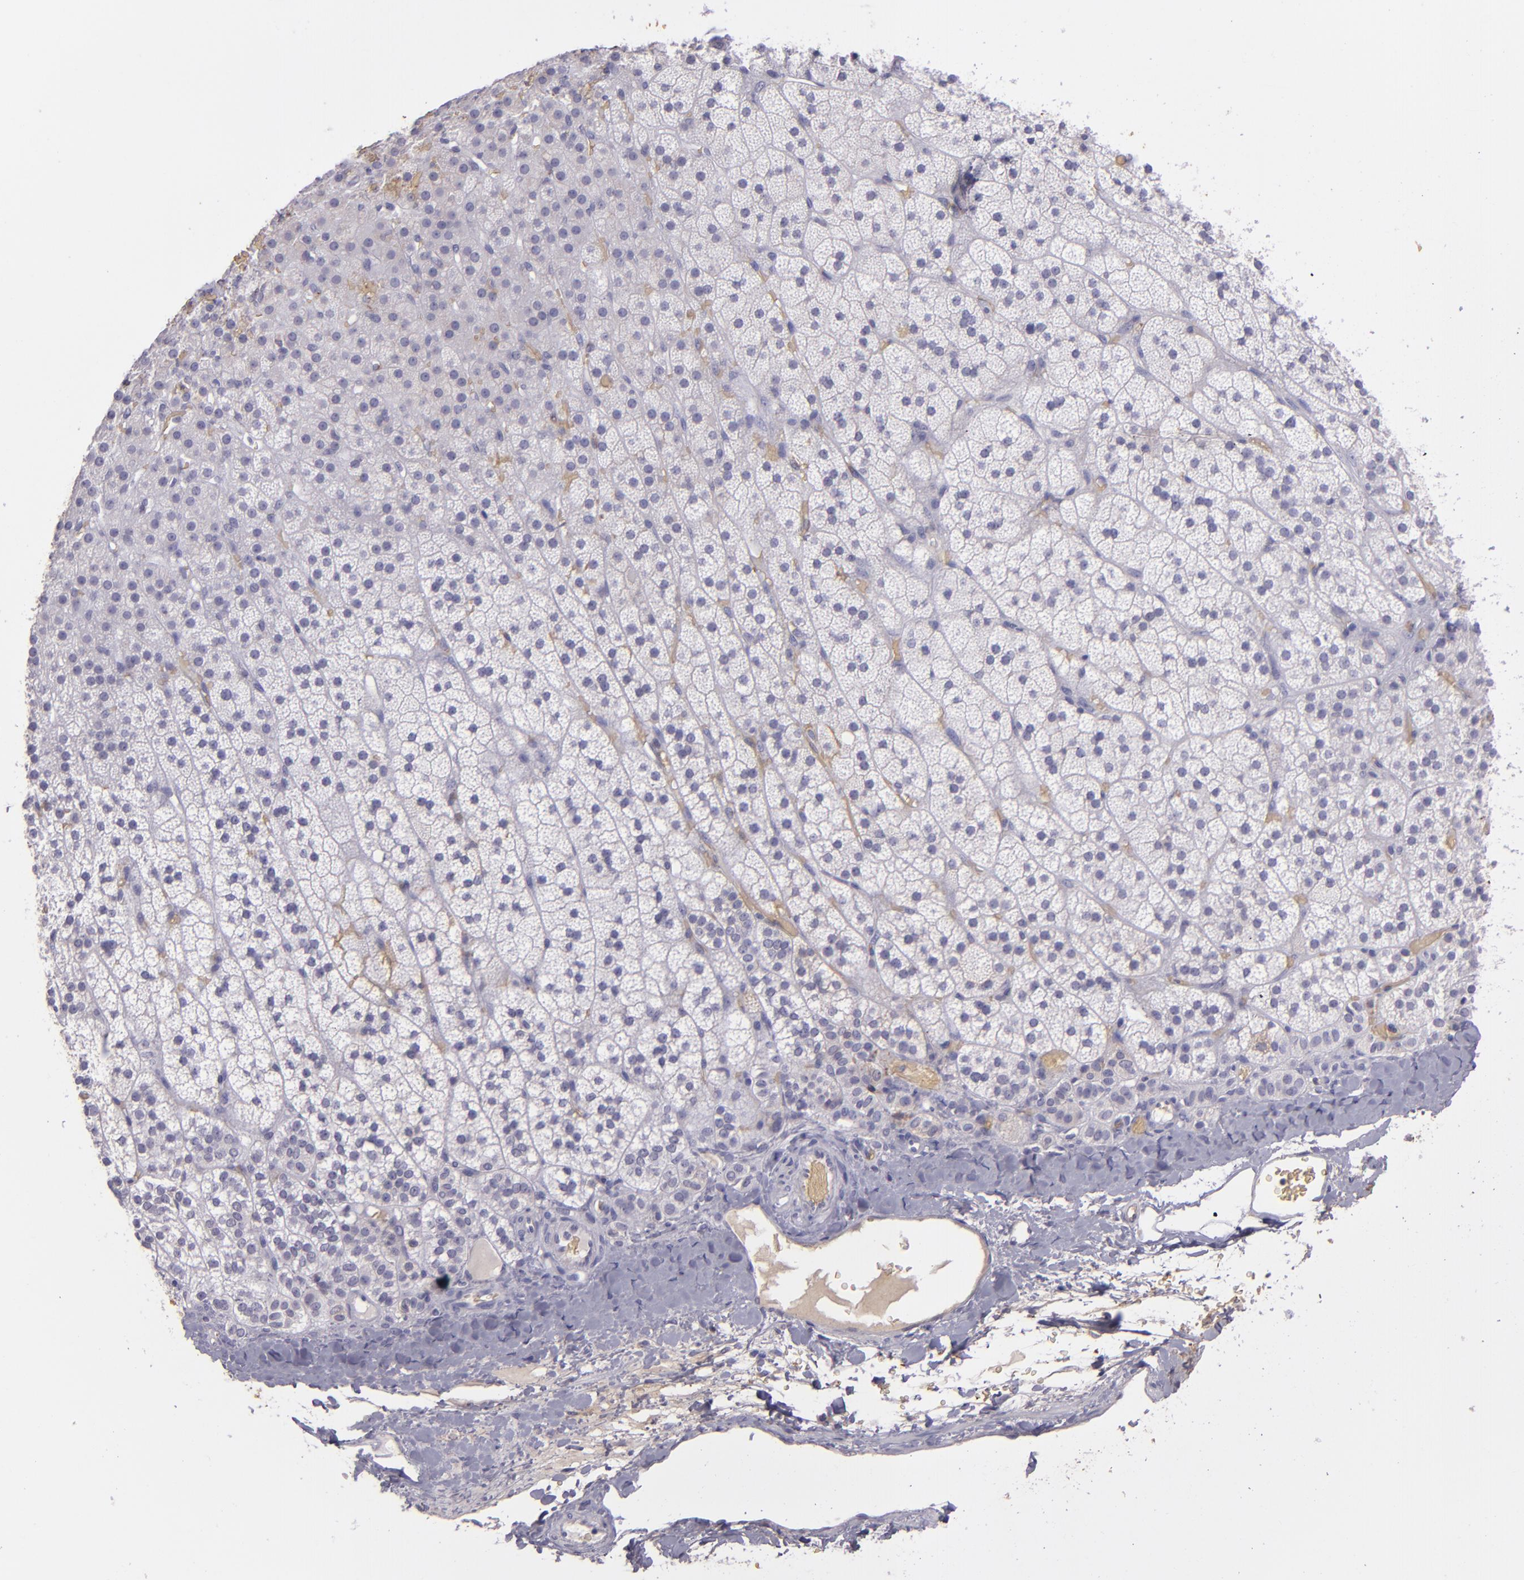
{"staining": {"intensity": "negative", "quantity": "none", "location": "none"}, "tissue": "adrenal gland", "cell_type": "Glandular cells", "image_type": "normal", "snomed": [{"axis": "morphology", "description": "Normal tissue, NOS"}, {"axis": "topography", "description": "Adrenal gland"}], "caption": "IHC micrograph of unremarkable adrenal gland: adrenal gland stained with DAB (3,3'-diaminobenzidine) shows no significant protein positivity in glandular cells. The staining was performed using DAB (3,3'-diaminobenzidine) to visualize the protein expression in brown, while the nuclei were stained in blue with hematoxylin (Magnification: 20x).", "gene": "ACE", "patient": {"sex": "male", "age": 35}}